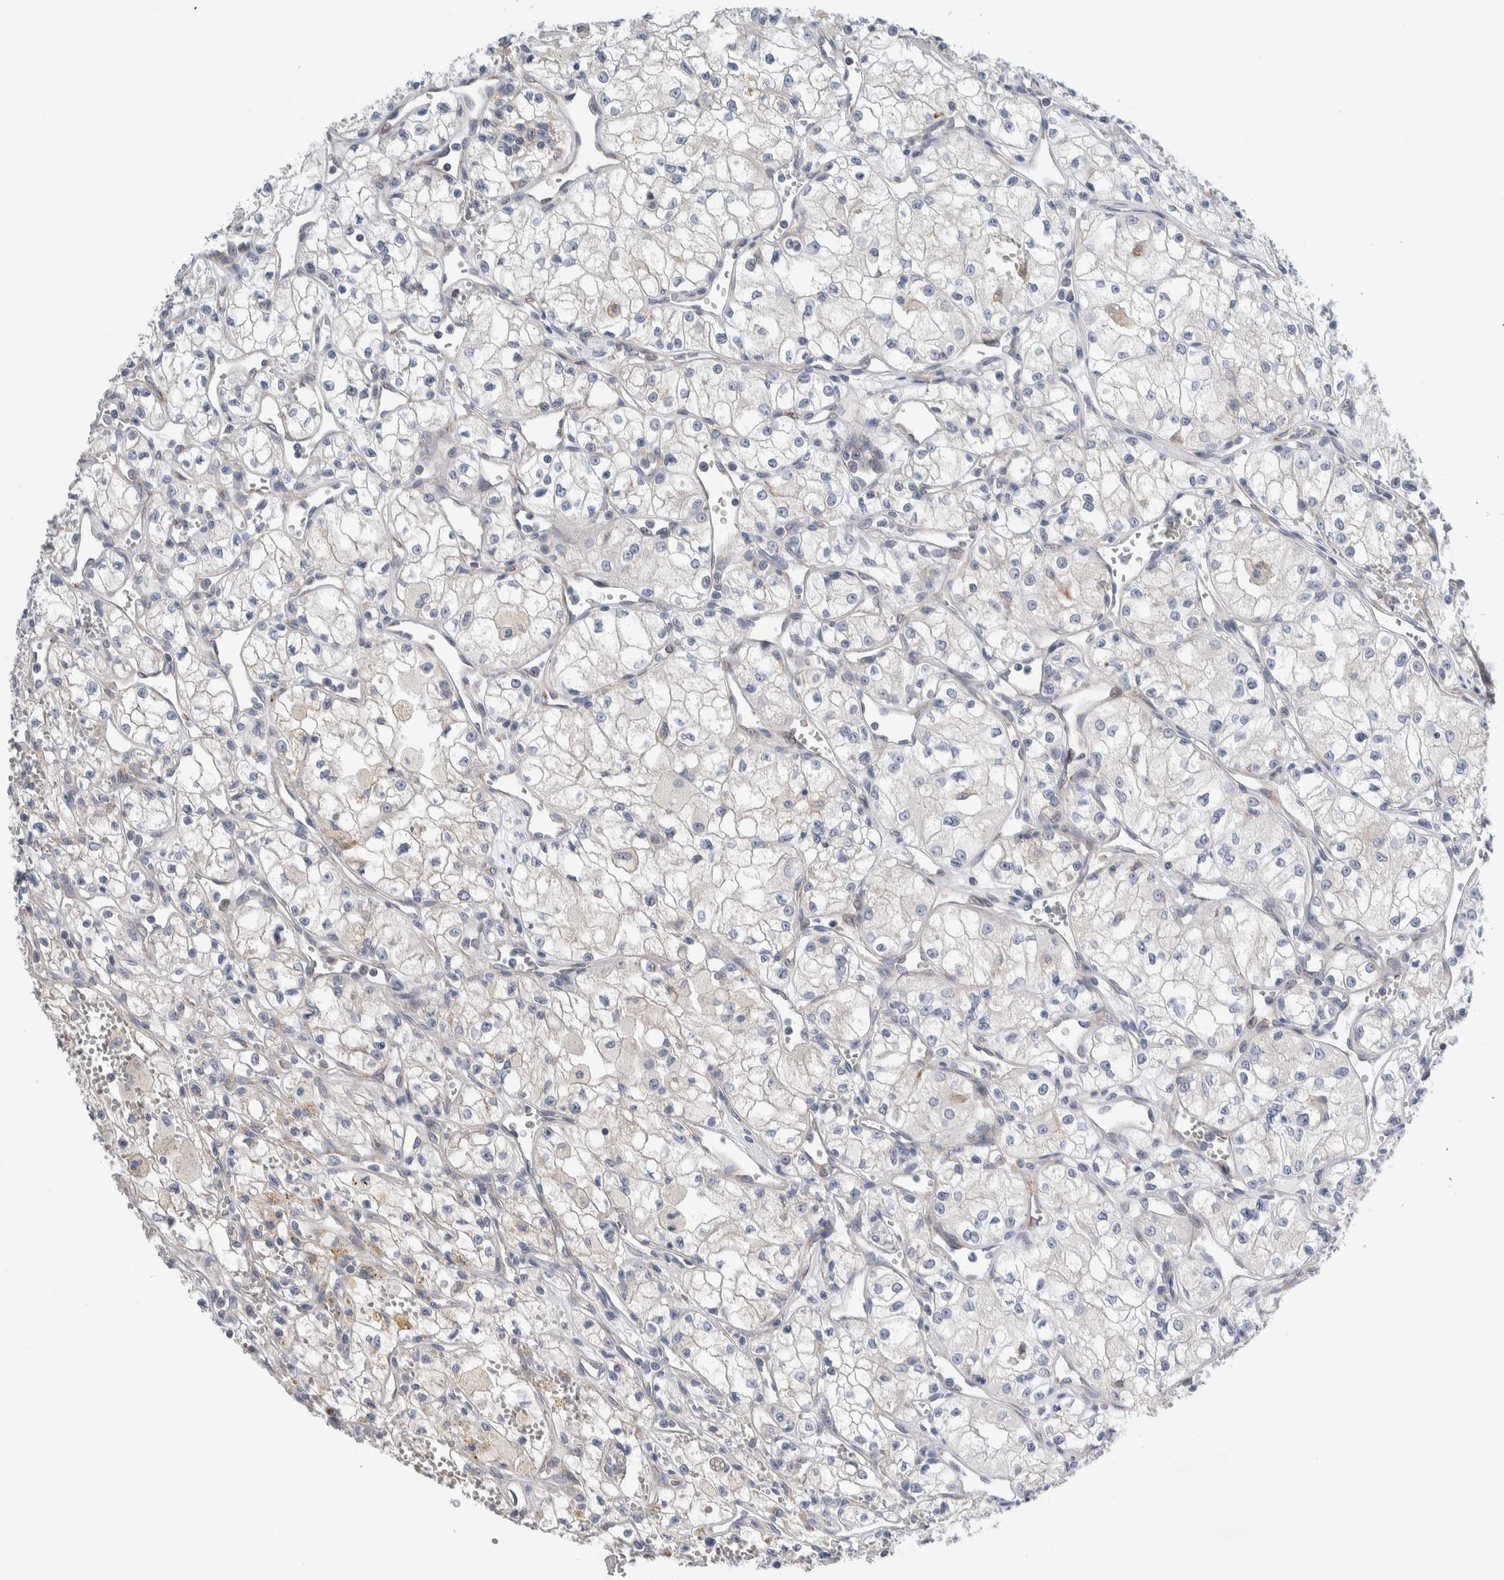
{"staining": {"intensity": "negative", "quantity": "none", "location": "none"}, "tissue": "renal cancer", "cell_type": "Tumor cells", "image_type": "cancer", "snomed": [{"axis": "morphology", "description": "Adenocarcinoma, NOS"}, {"axis": "topography", "description": "Kidney"}], "caption": "Tumor cells are negative for brown protein staining in adenocarcinoma (renal). The staining was performed using DAB to visualize the protein expression in brown, while the nuclei were stained in blue with hematoxylin (Magnification: 20x).", "gene": "RACK1", "patient": {"sex": "male", "age": 59}}